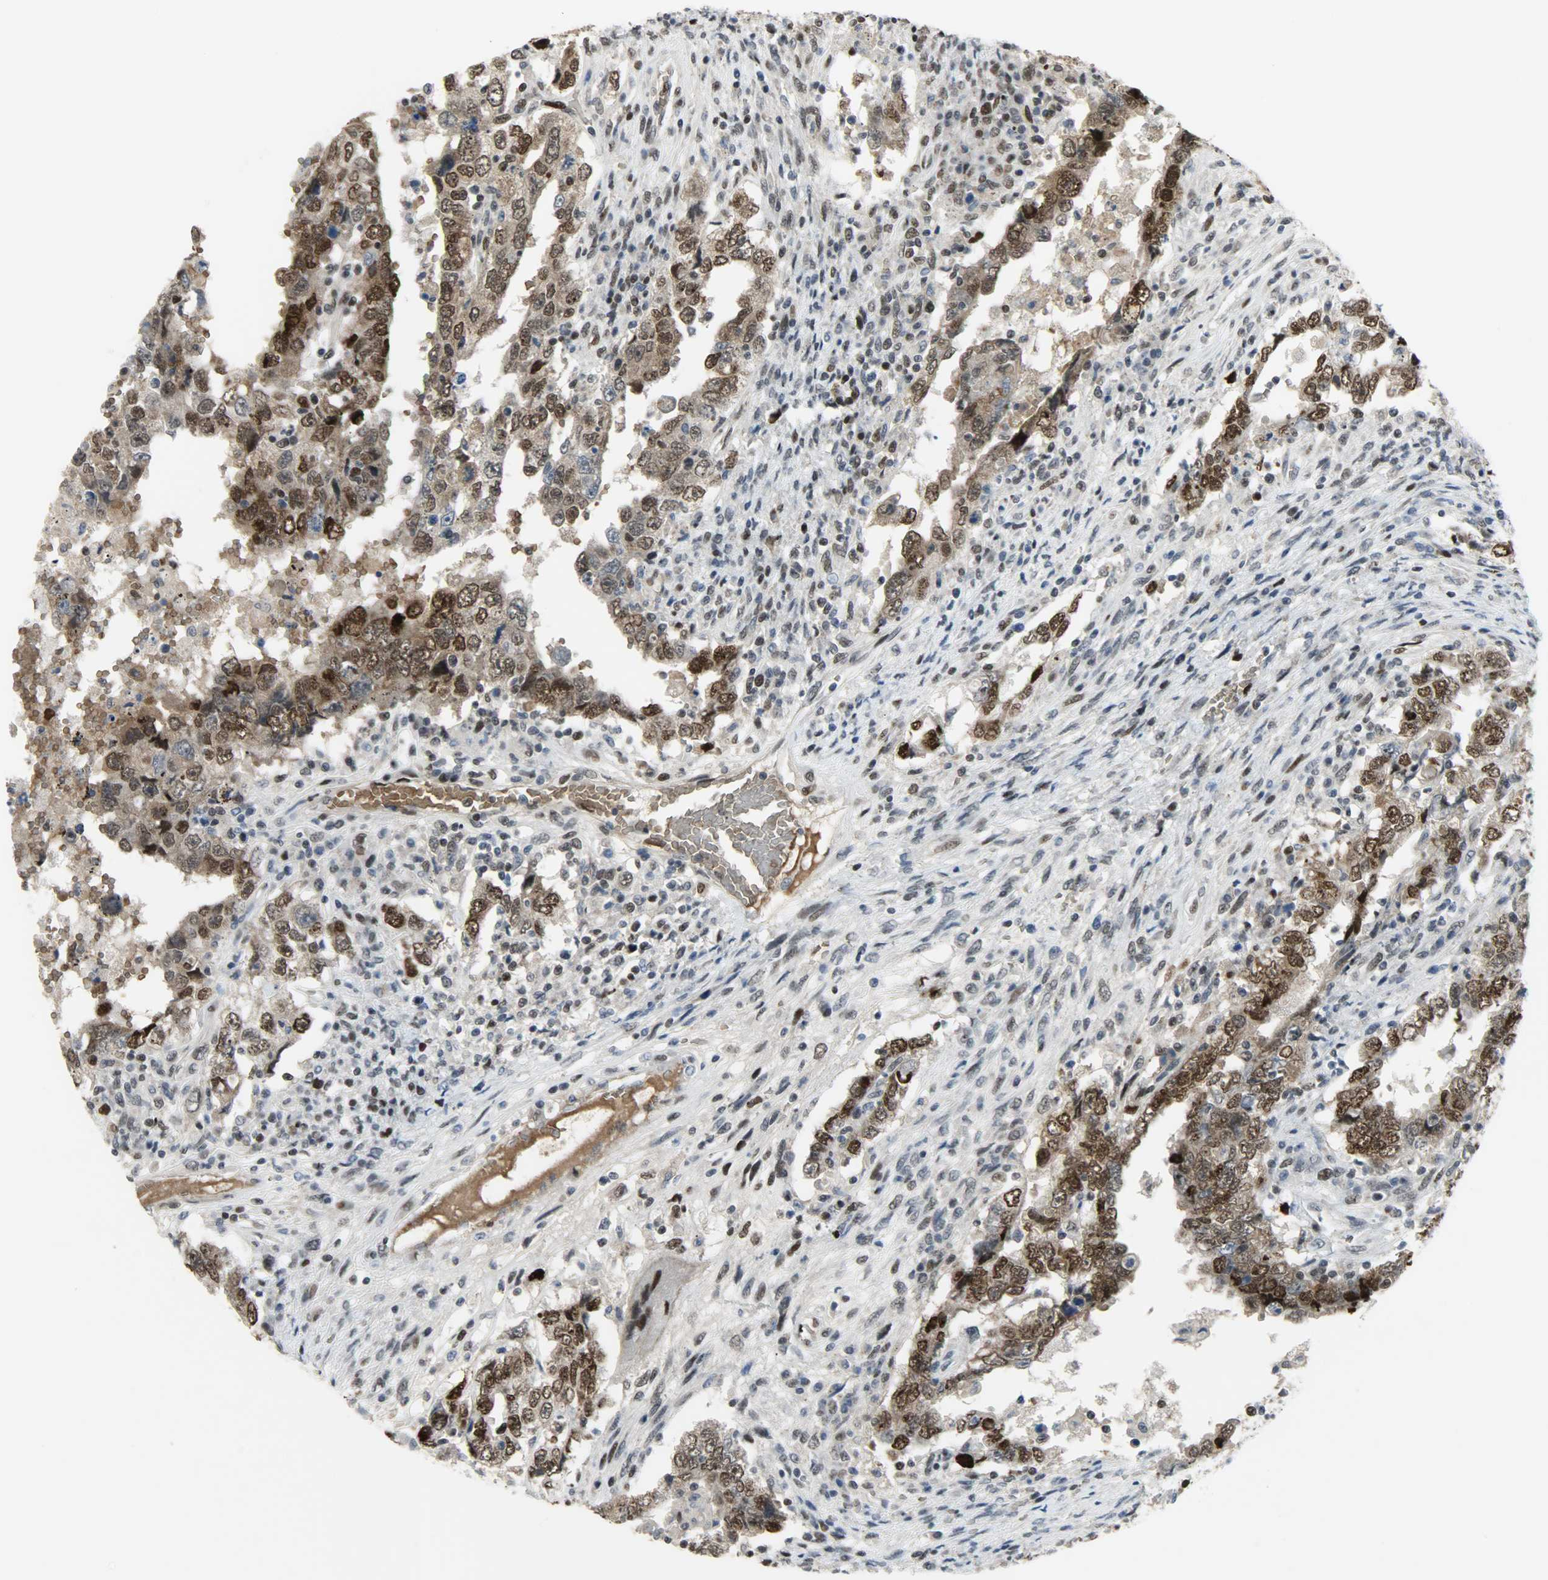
{"staining": {"intensity": "strong", "quantity": ">75%", "location": "cytoplasmic/membranous,nuclear"}, "tissue": "testis cancer", "cell_type": "Tumor cells", "image_type": "cancer", "snomed": [{"axis": "morphology", "description": "Carcinoma, Embryonal, NOS"}, {"axis": "topography", "description": "Testis"}], "caption": "This histopathology image demonstrates IHC staining of human testis cancer, with high strong cytoplasmic/membranous and nuclear staining in about >75% of tumor cells.", "gene": "SNAI1", "patient": {"sex": "male", "age": 26}}